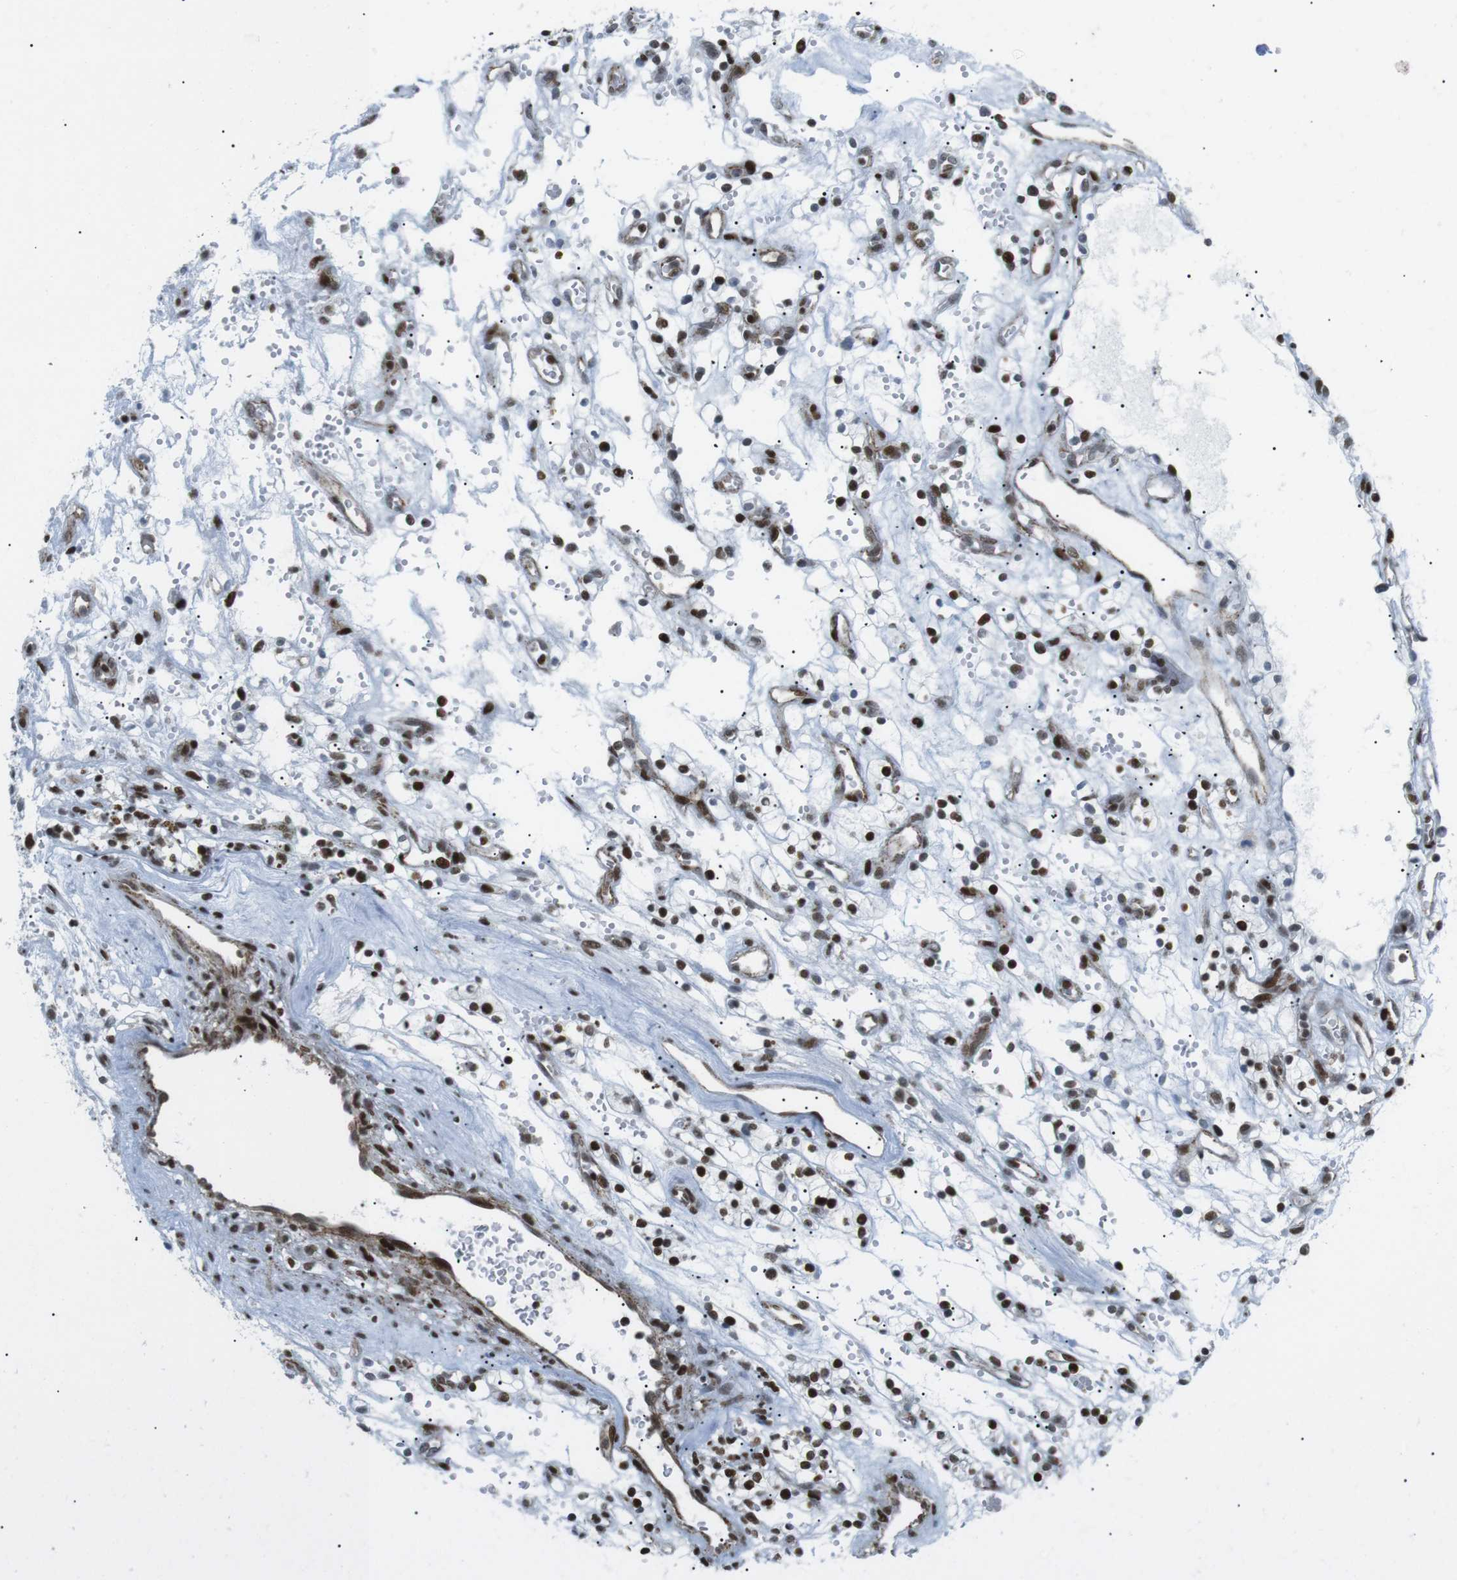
{"staining": {"intensity": "strong", "quantity": "25%-75%", "location": "nuclear"}, "tissue": "renal cancer", "cell_type": "Tumor cells", "image_type": "cancer", "snomed": [{"axis": "morphology", "description": "Adenocarcinoma, NOS"}, {"axis": "topography", "description": "Kidney"}], "caption": "Protein expression analysis of human renal cancer reveals strong nuclear positivity in approximately 25%-75% of tumor cells.", "gene": "ARID1A", "patient": {"sex": "female", "age": 57}}